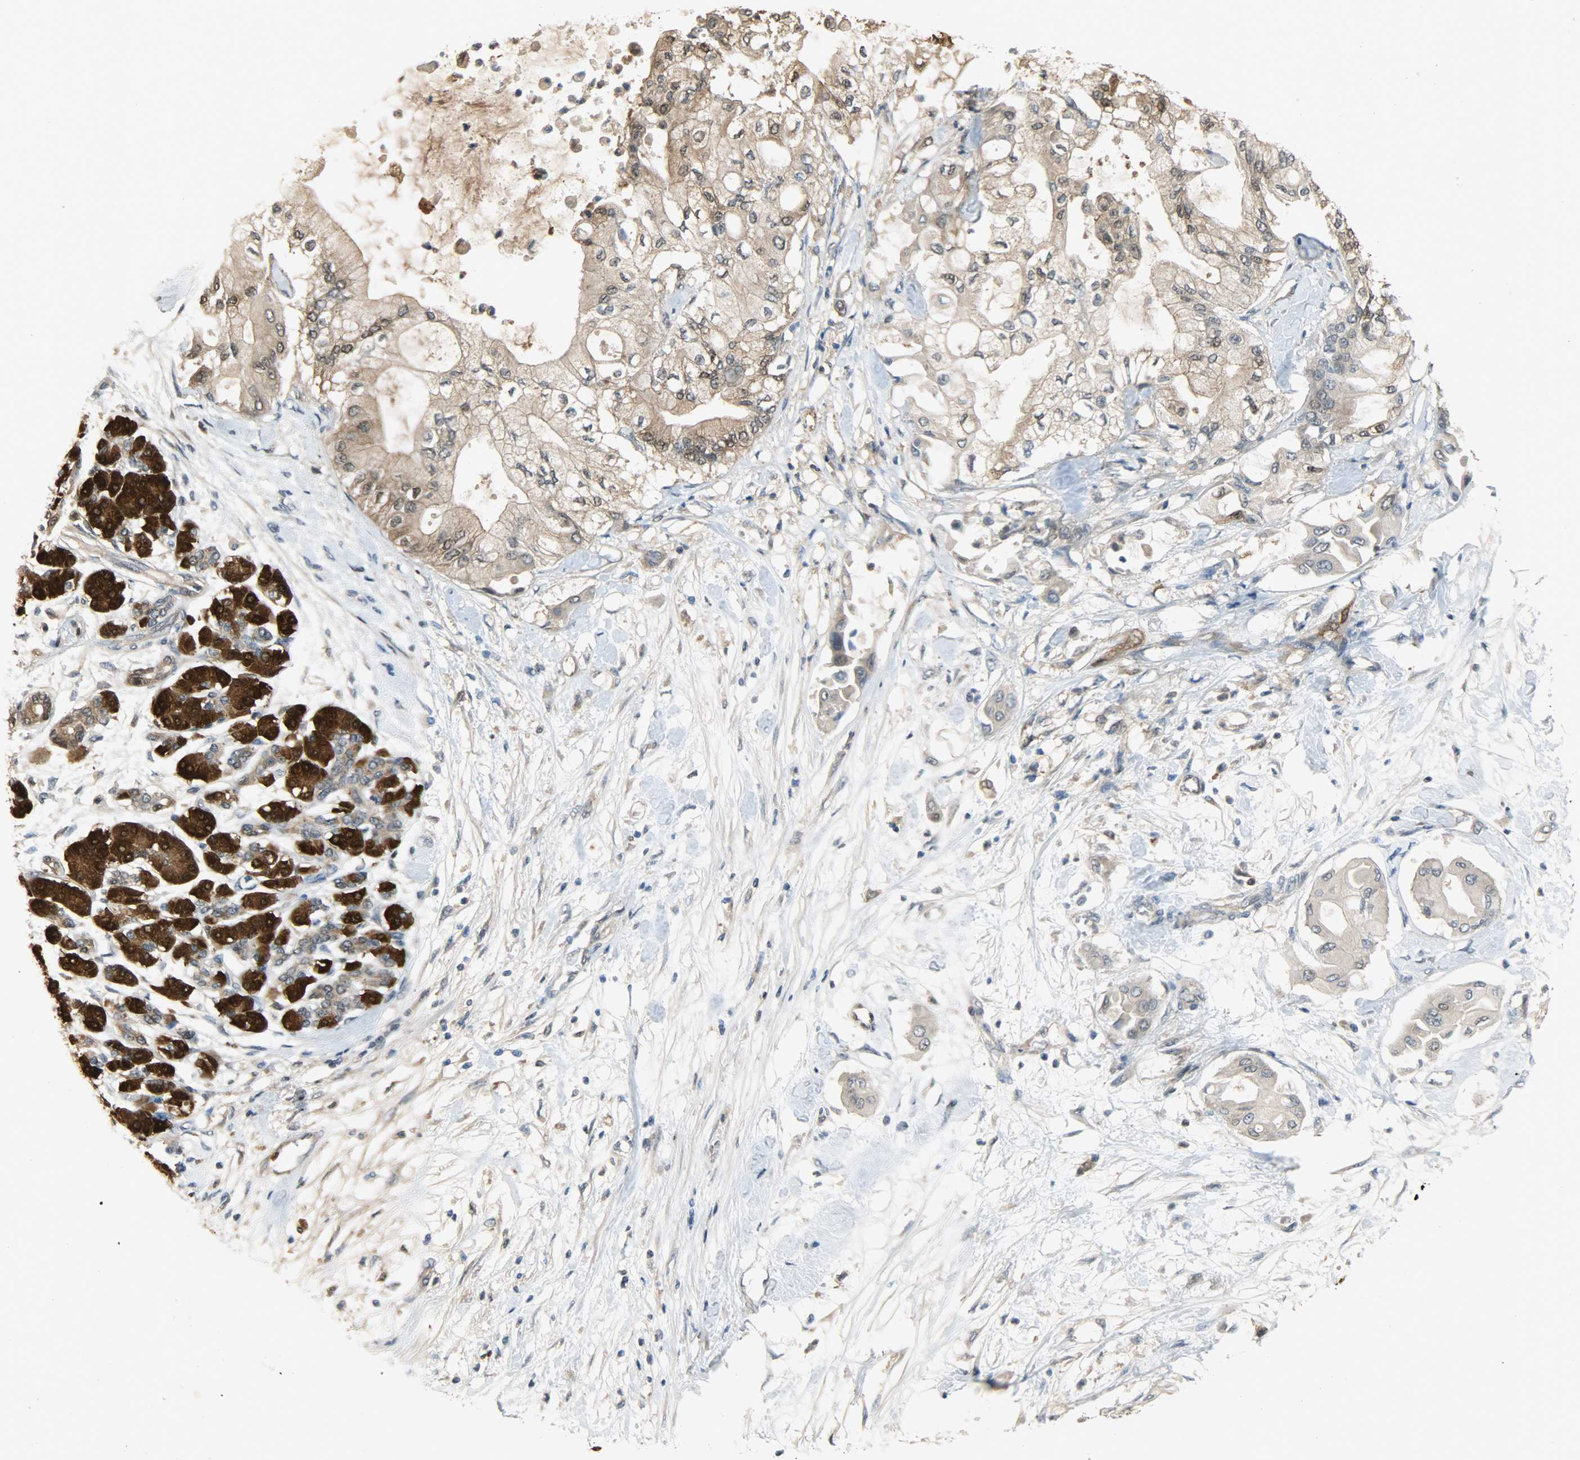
{"staining": {"intensity": "moderate", "quantity": ">75%", "location": "cytoplasmic/membranous,nuclear"}, "tissue": "pancreatic cancer", "cell_type": "Tumor cells", "image_type": "cancer", "snomed": [{"axis": "morphology", "description": "Adenocarcinoma, NOS"}, {"axis": "morphology", "description": "Adenocarcinoma, metastatic, NOS"}, {"axis": "topography", "description": "Lymph node"}, {"axis": "topography", "description": "Pancreas"}, {"axis": "topography", "description": "Duodenum"}], "caption": "IHC photomicrograph of pancreatic cancer (adenocarcinoma) stained for a protein (brown), which reveals medium levels of moderate cytoplasmic/membranous and nuclear expression in approximately >75% of tumor cells.", "gene": "EIF4EBP1", "patient": {"sex": "female", "age": 64}}